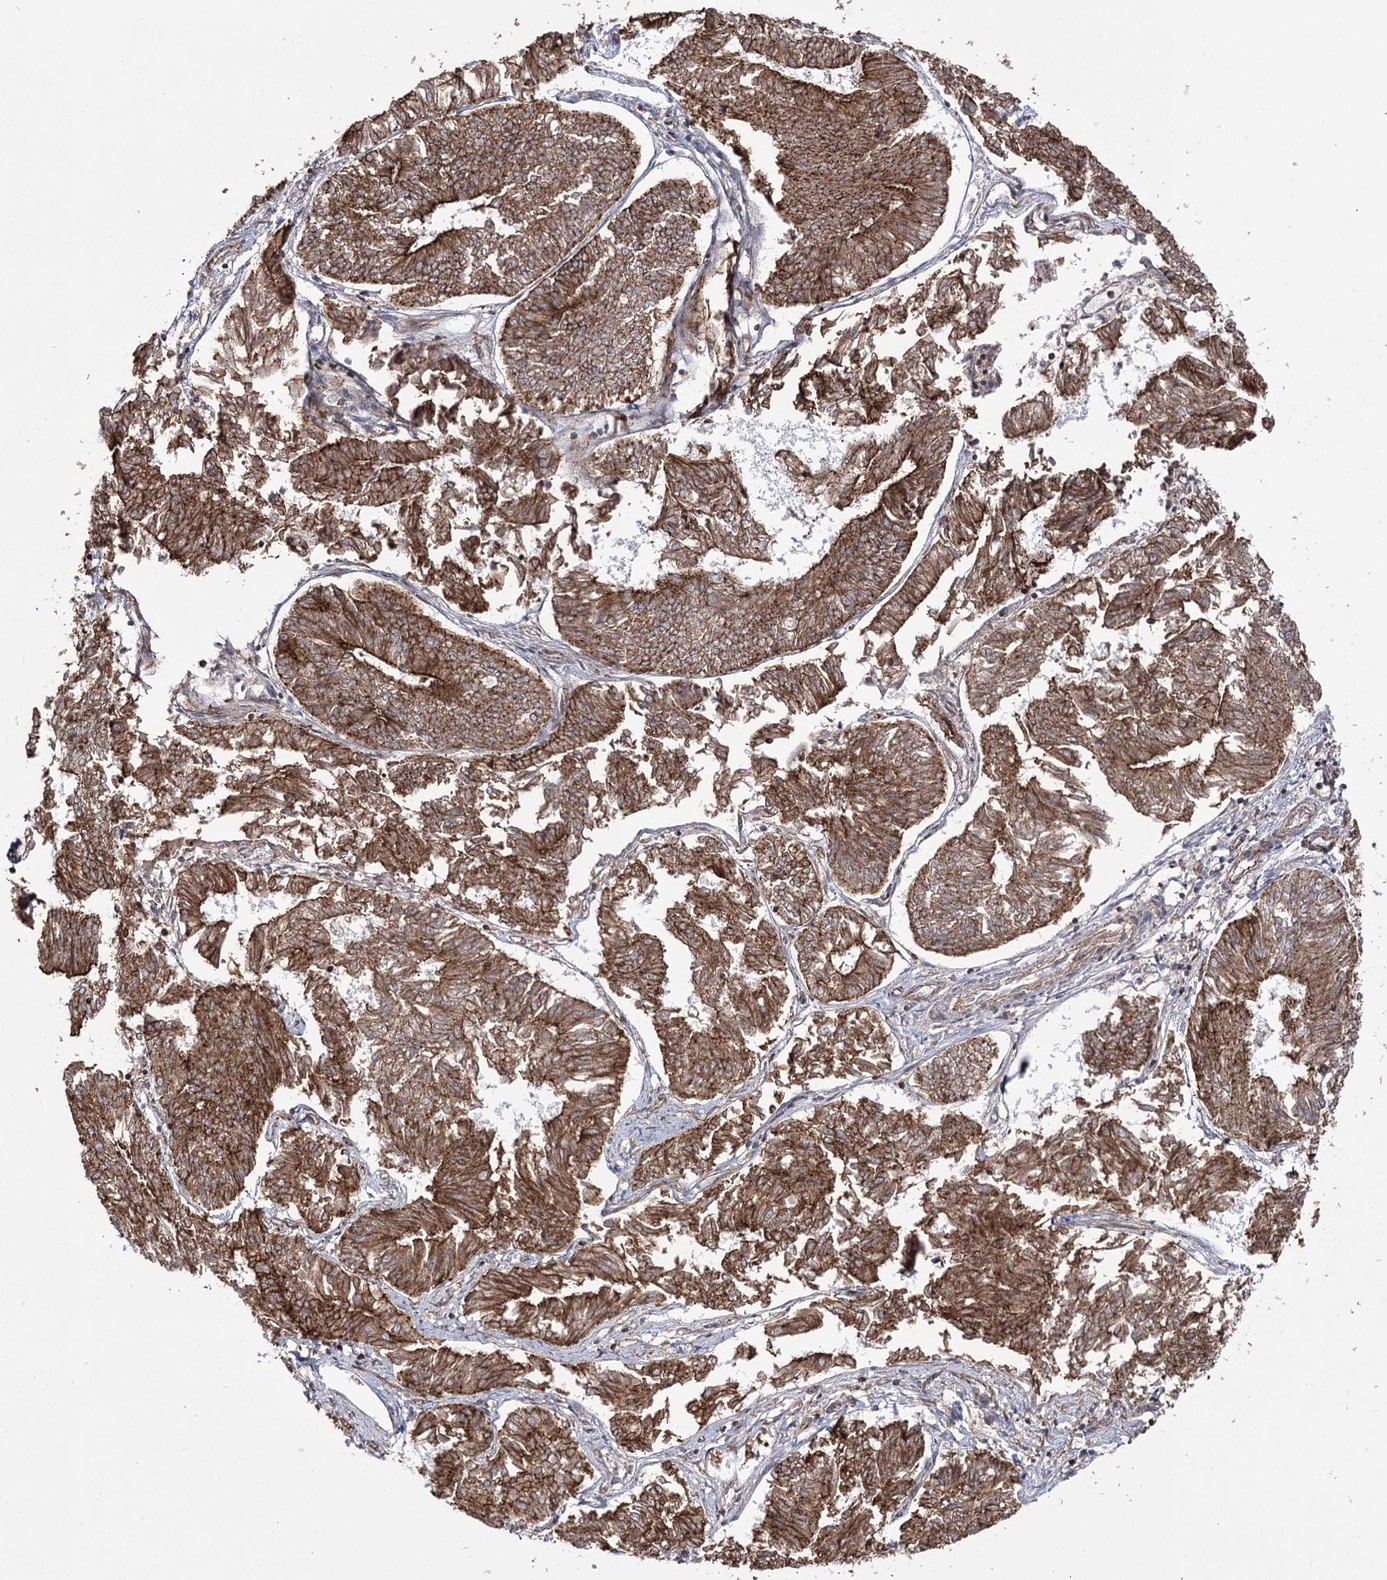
{"staining": {"intensity": "strong", "quantity": ">75%", "location": "cytoplasmic/membranous"}, "tissue": "endometrial cancer", "cell_type": "Tumor cells", "image_type": "cancer", "snomed": [{"axis": "morphology", "description": "Adenocarcinoma, NOS"}, {"axis": "topography", "description": "Endometrium"}], "caption": "Human endometrial adenocarcinoma stained with a protein marker shows strong staining in tumor cells.", "gene": "DHX29", "patient": {"sex": "female", "age": 58}}